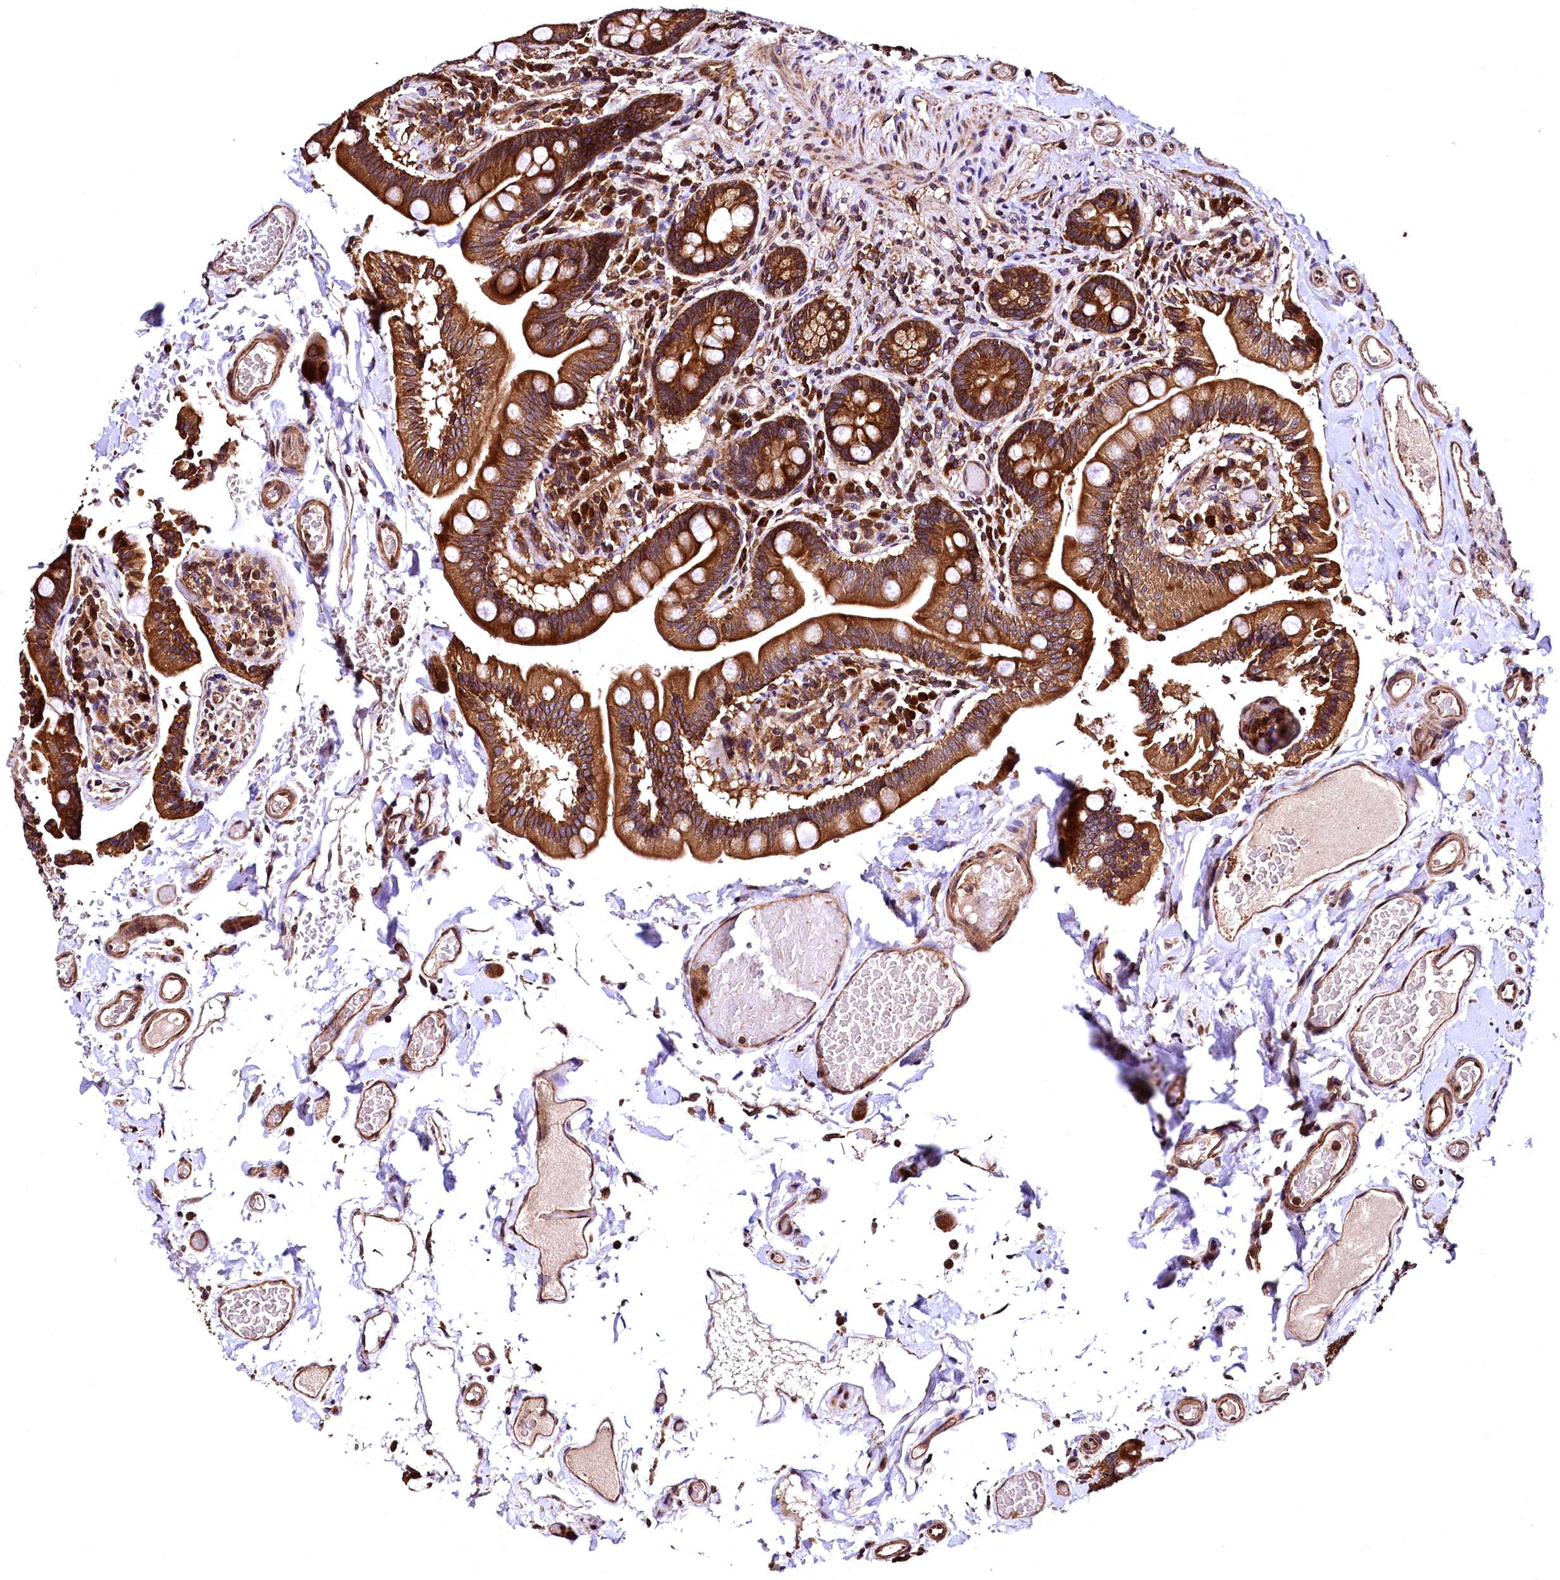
{"staining": {"intensity": "strong", "quantity": ">75%", "location": "cytoplasmic/membranous"}, "tissue": "small intestine", "cell_type": "Glandular cells", "image_type": "normal", "snomed": [{"axis": "morphology", "description": "Normal tissue, NOS"}, {"axis": "topography", "description": "Small intestine"}], "caption": "Approximately >75% of glandular cells in normal small intestine exhibit strong cytoplasmic/membranous protein expression as visualized by brown immunohistochemical staining.", "gene": "LRSAM1", "patient": {"sex": "female", "age": 64}}